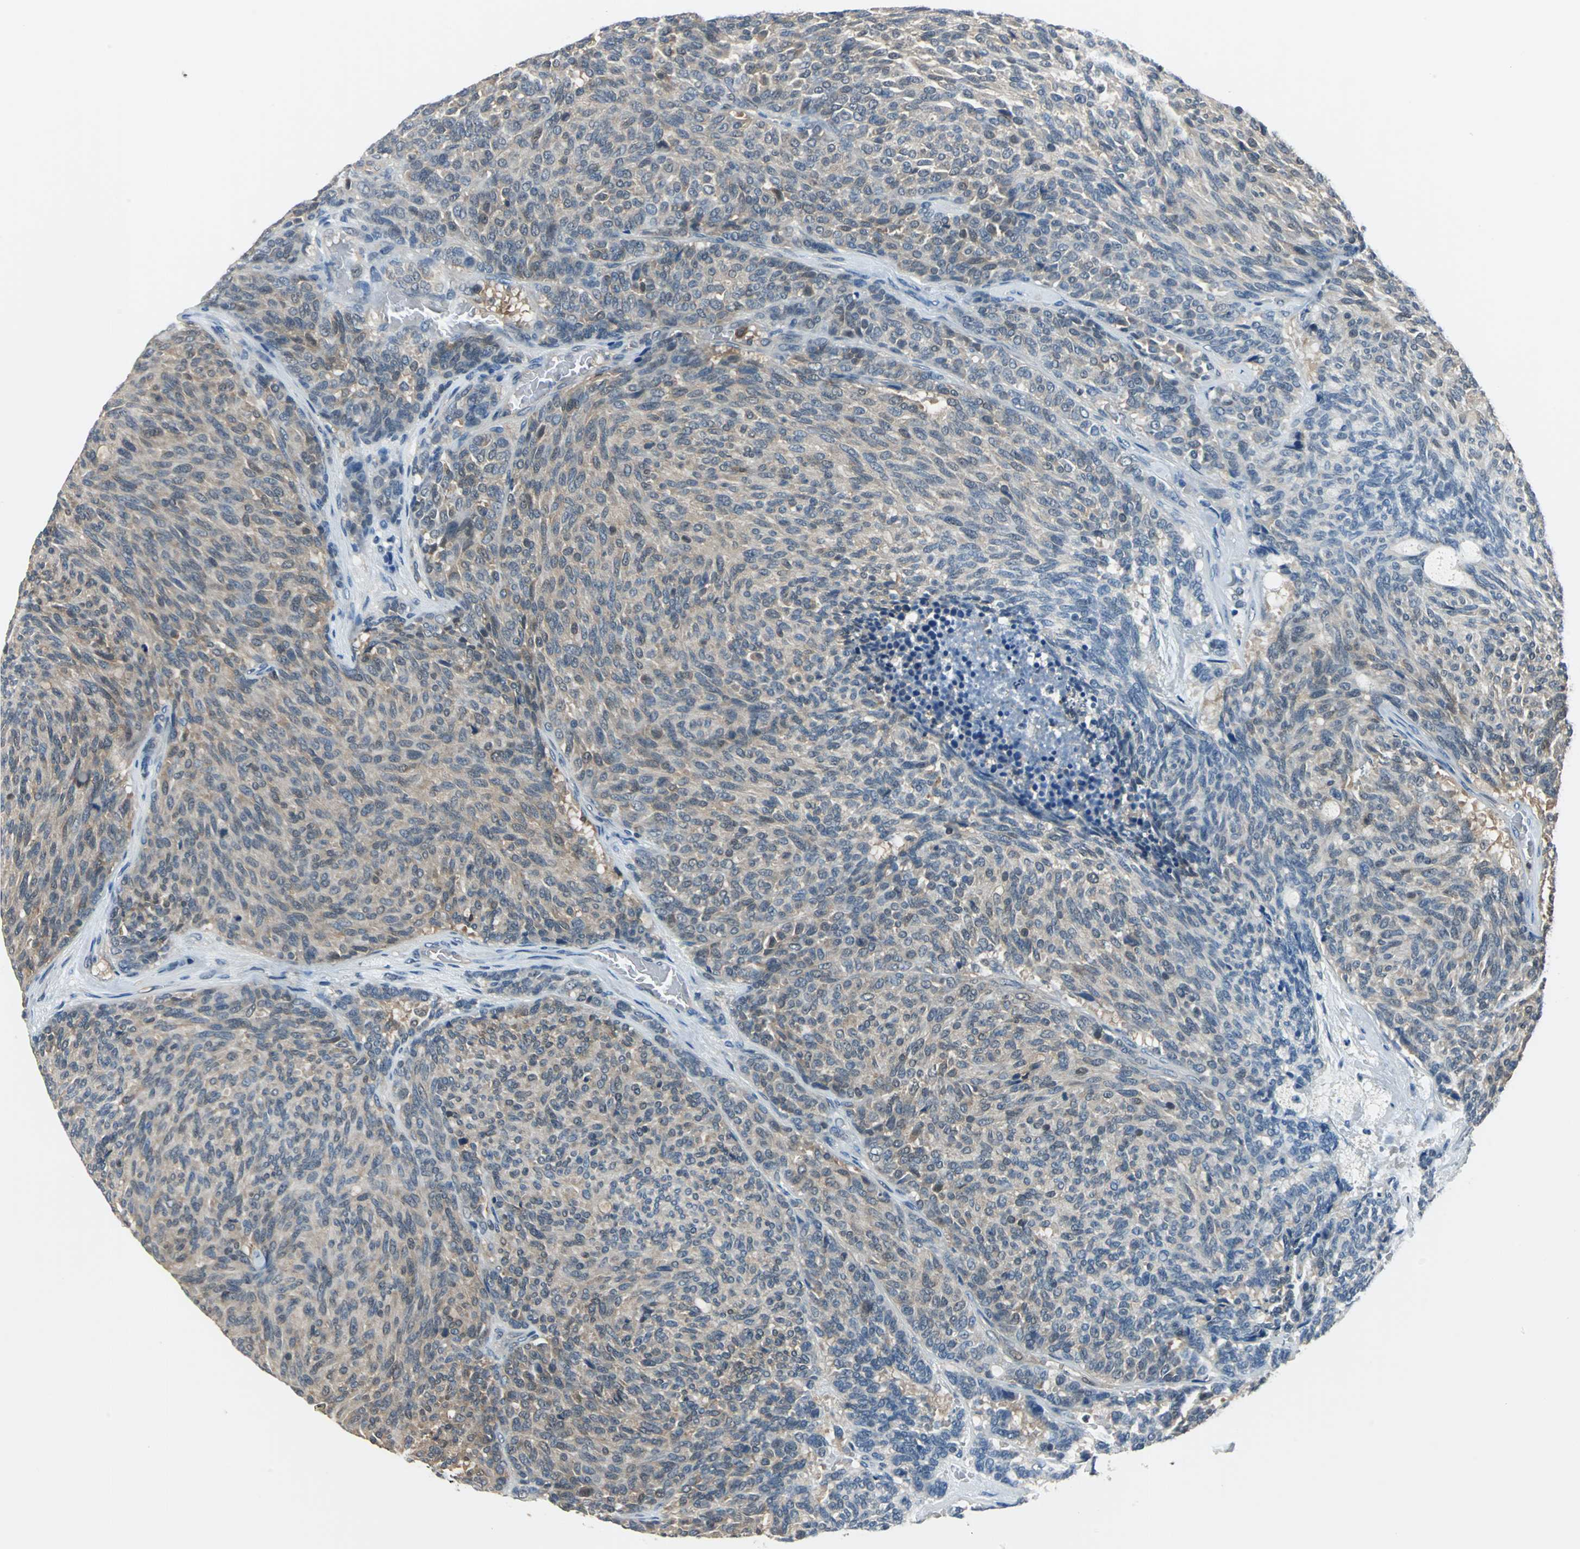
{"staining": {"intensity": "weak", "quantity": "25%-75%", "location": "cytoplasmic/membranous,nuclear"}, "tissue": "carcinoid", "cell_type": "Tumor cells", "image_type": "cancer", "snomed": [{"axis": "morphology", "description": "Carcinoid, malignant, NOS"}, {"axis": "topography", "description": "Pancreas"}], "caption": "The immunohistochemical stain shows weak cytoplasmic/membranous and nuclear positivity in tumor cells of malignant carcinoid tissue.", "gene": "PSME1", "patient": {"sex": "female", "age": 54}}